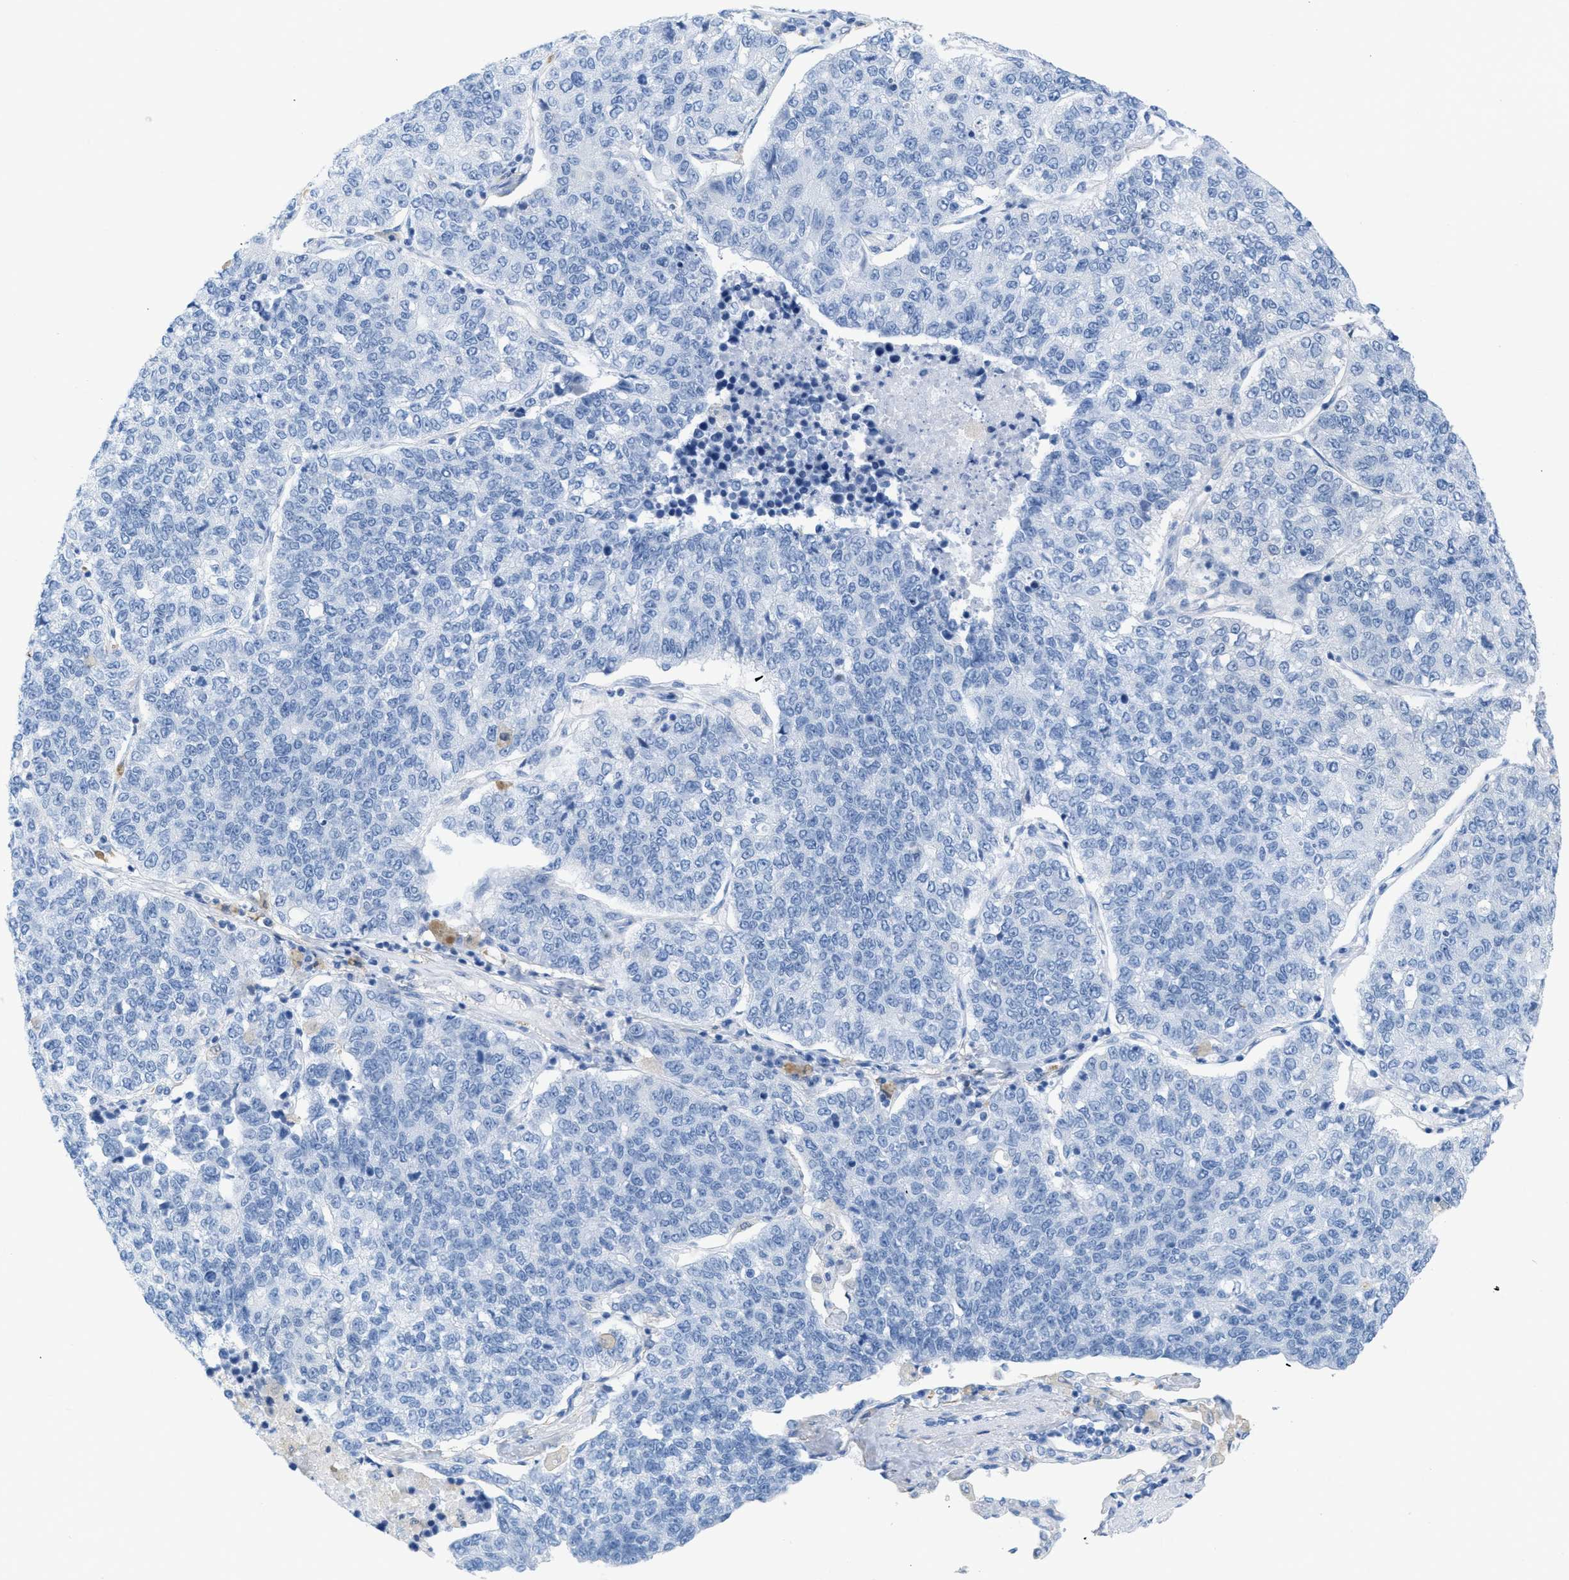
{"staining": {"intensity": "negative", "quantity": "none", "location": "none"}, "tissue": "lung cancer", "cell_type": "Tumor cells", "image_type": "cancer", "snomed": [{"axis": "morphology", "description": "Adenocarcinoma, NOS"}, {"axis": "topography", "description": "Lung"}], "caption": "A micrograph of human adenocarcinoma (lung) is negative for staining in tumor cells. Nuclei are stained in blue.", "gene": "ASGR1", "patient": {"sex": "male", "age": 49}}